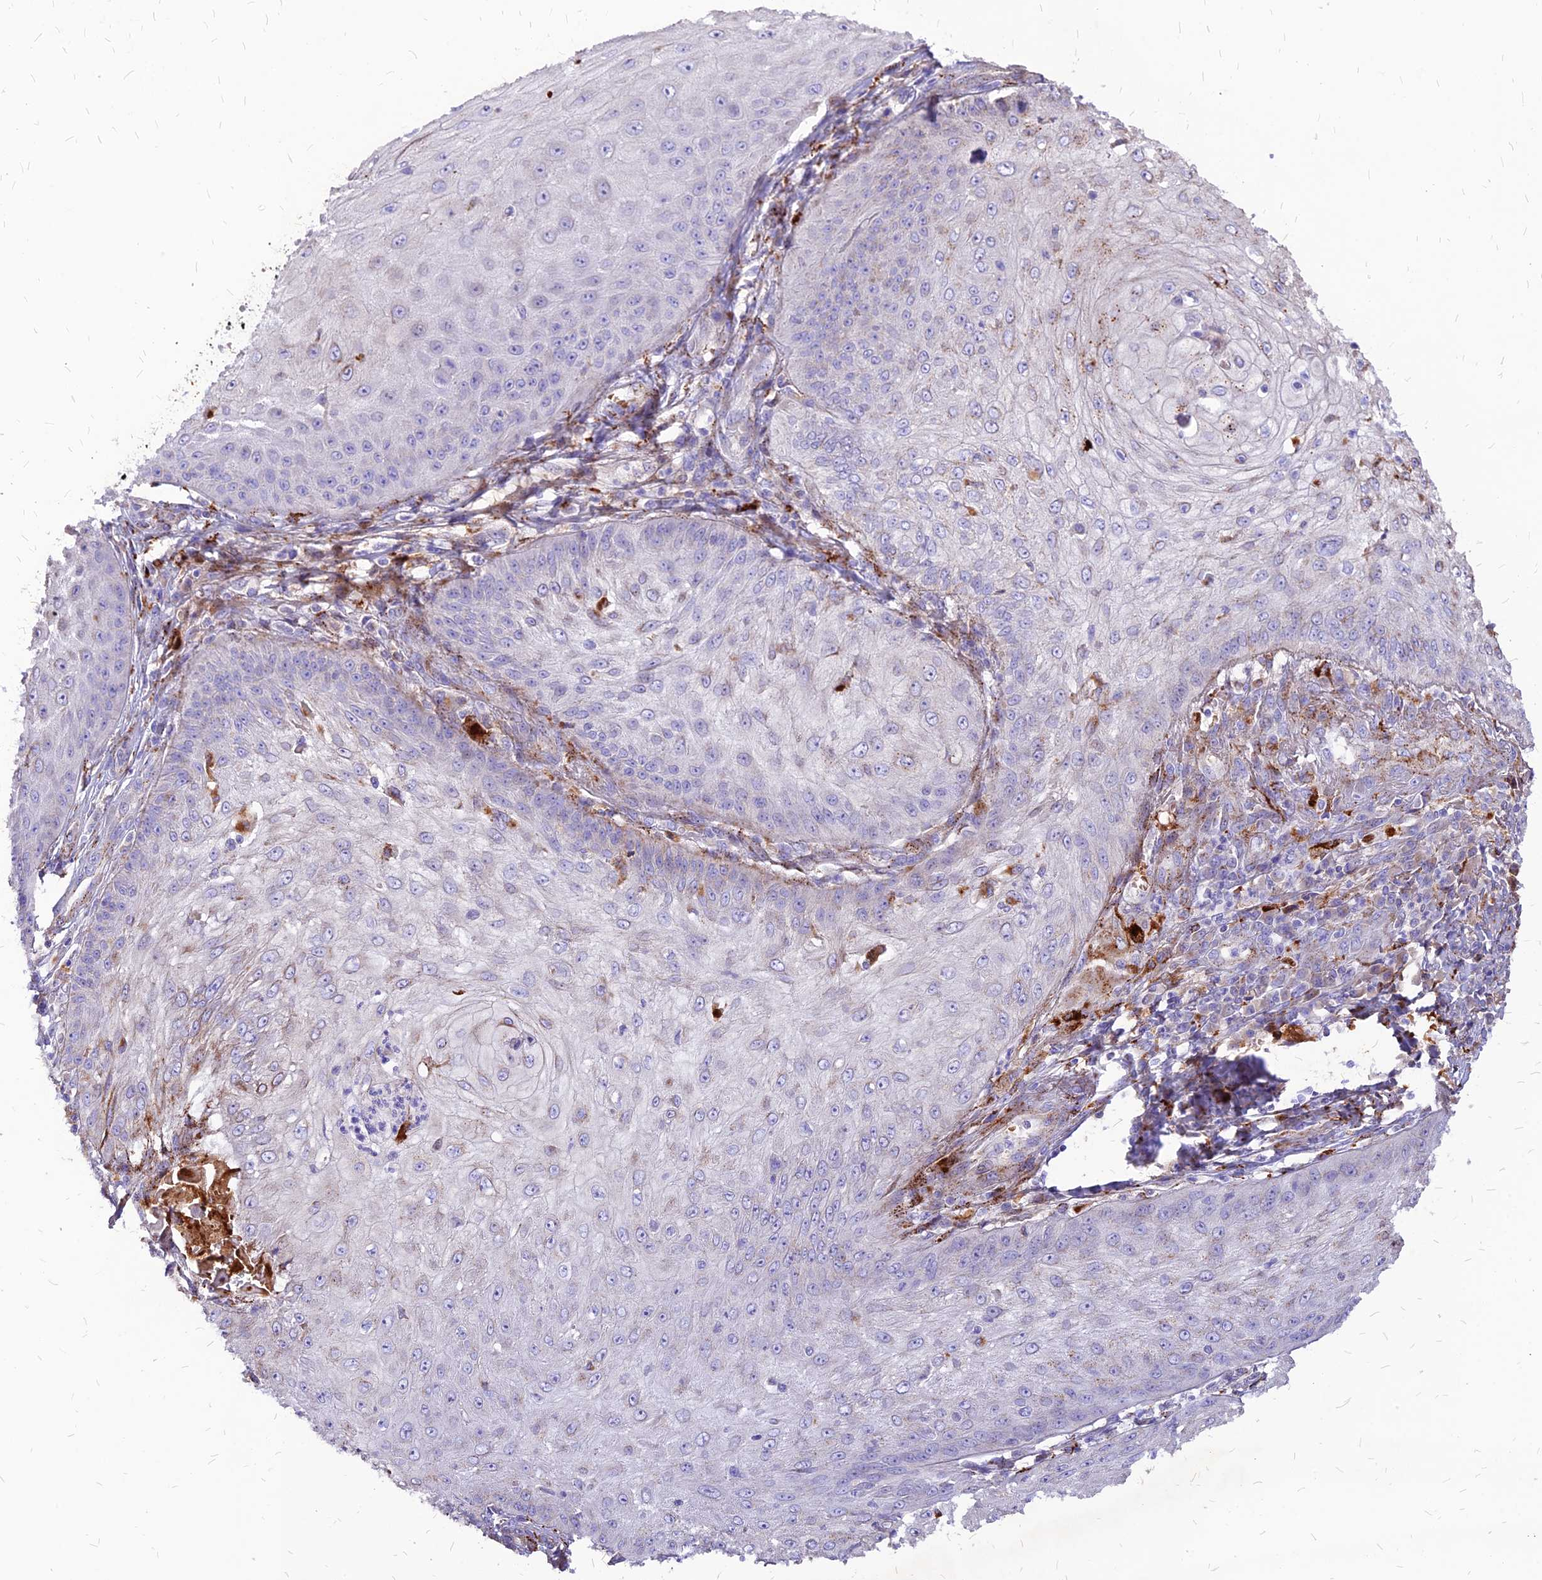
{"staining": {"intensity": "moderate", "quantity": "<25%", "location": "cytoplasmic/membranous"}, "tissue": "skin cancer", "cell_type": "Tumor cells", "image_type": "cancer", "snomed": [{"axis": "morphology", "description": "Squamous cell carcinoma, NOS"}, {"axis": "topography", "description": "Skin"}], "caption": "Immunohistochemistry (IHC) staining of squamous cell carcinoma (skin), which shows low levels of moderate cytoplasmic/membranous expression in about <25% of tumor cells indicating moderate cytoplasmic/membranous protein positivity. The staining was performed using DAB (3,3'-diaminobenzidine) (brown) for protein detection and nuclei were counterstained in hematoxylin (blue).", "gene": "RIMOC1", "patient": {"sex": "male", "age": 70}}